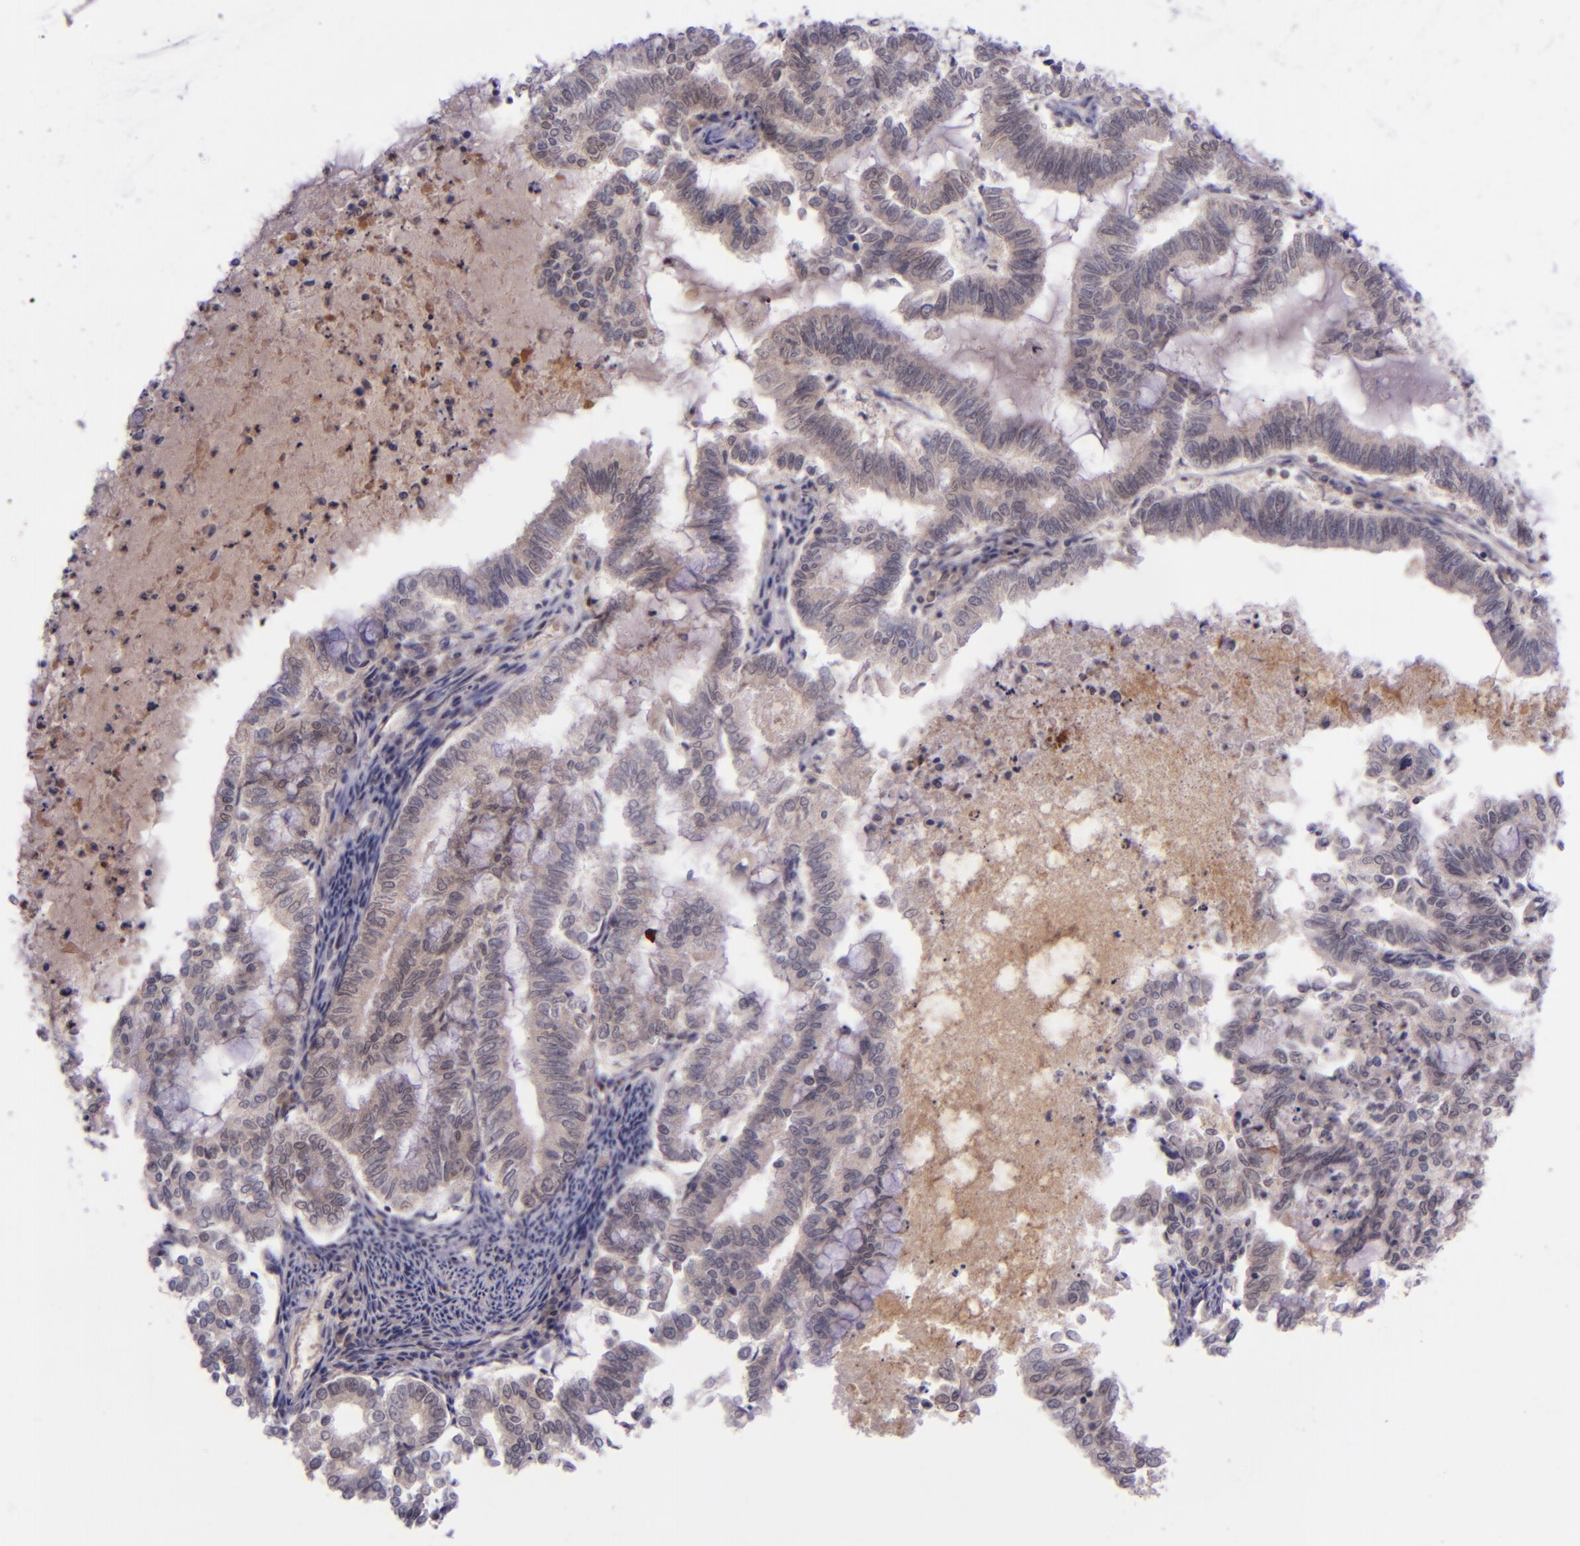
{"staining": {"intensity": "weak", "quantity": ">75%", "location": "cytoplasmic/membranous"}, "tissue": "endometrial cancer", "cell_type": "Tumor cells", "image_type": "cancer", "snomed": [{"axis": "morphology", "description": "Adenocarcinoma, NOS"}, {"axis": "topography", "description": "Endometrium"}], "caption": "Immunohistochemistry (IHC) image of human adenocarcinoma (endometrial) stained for a protein (brown), which demonstrates low levels of weak cytoplasmic/membranous expression in approximately >75% of tumor cells.", "gene": "SELL", "patient": {"sex": "female", "age": 79}}